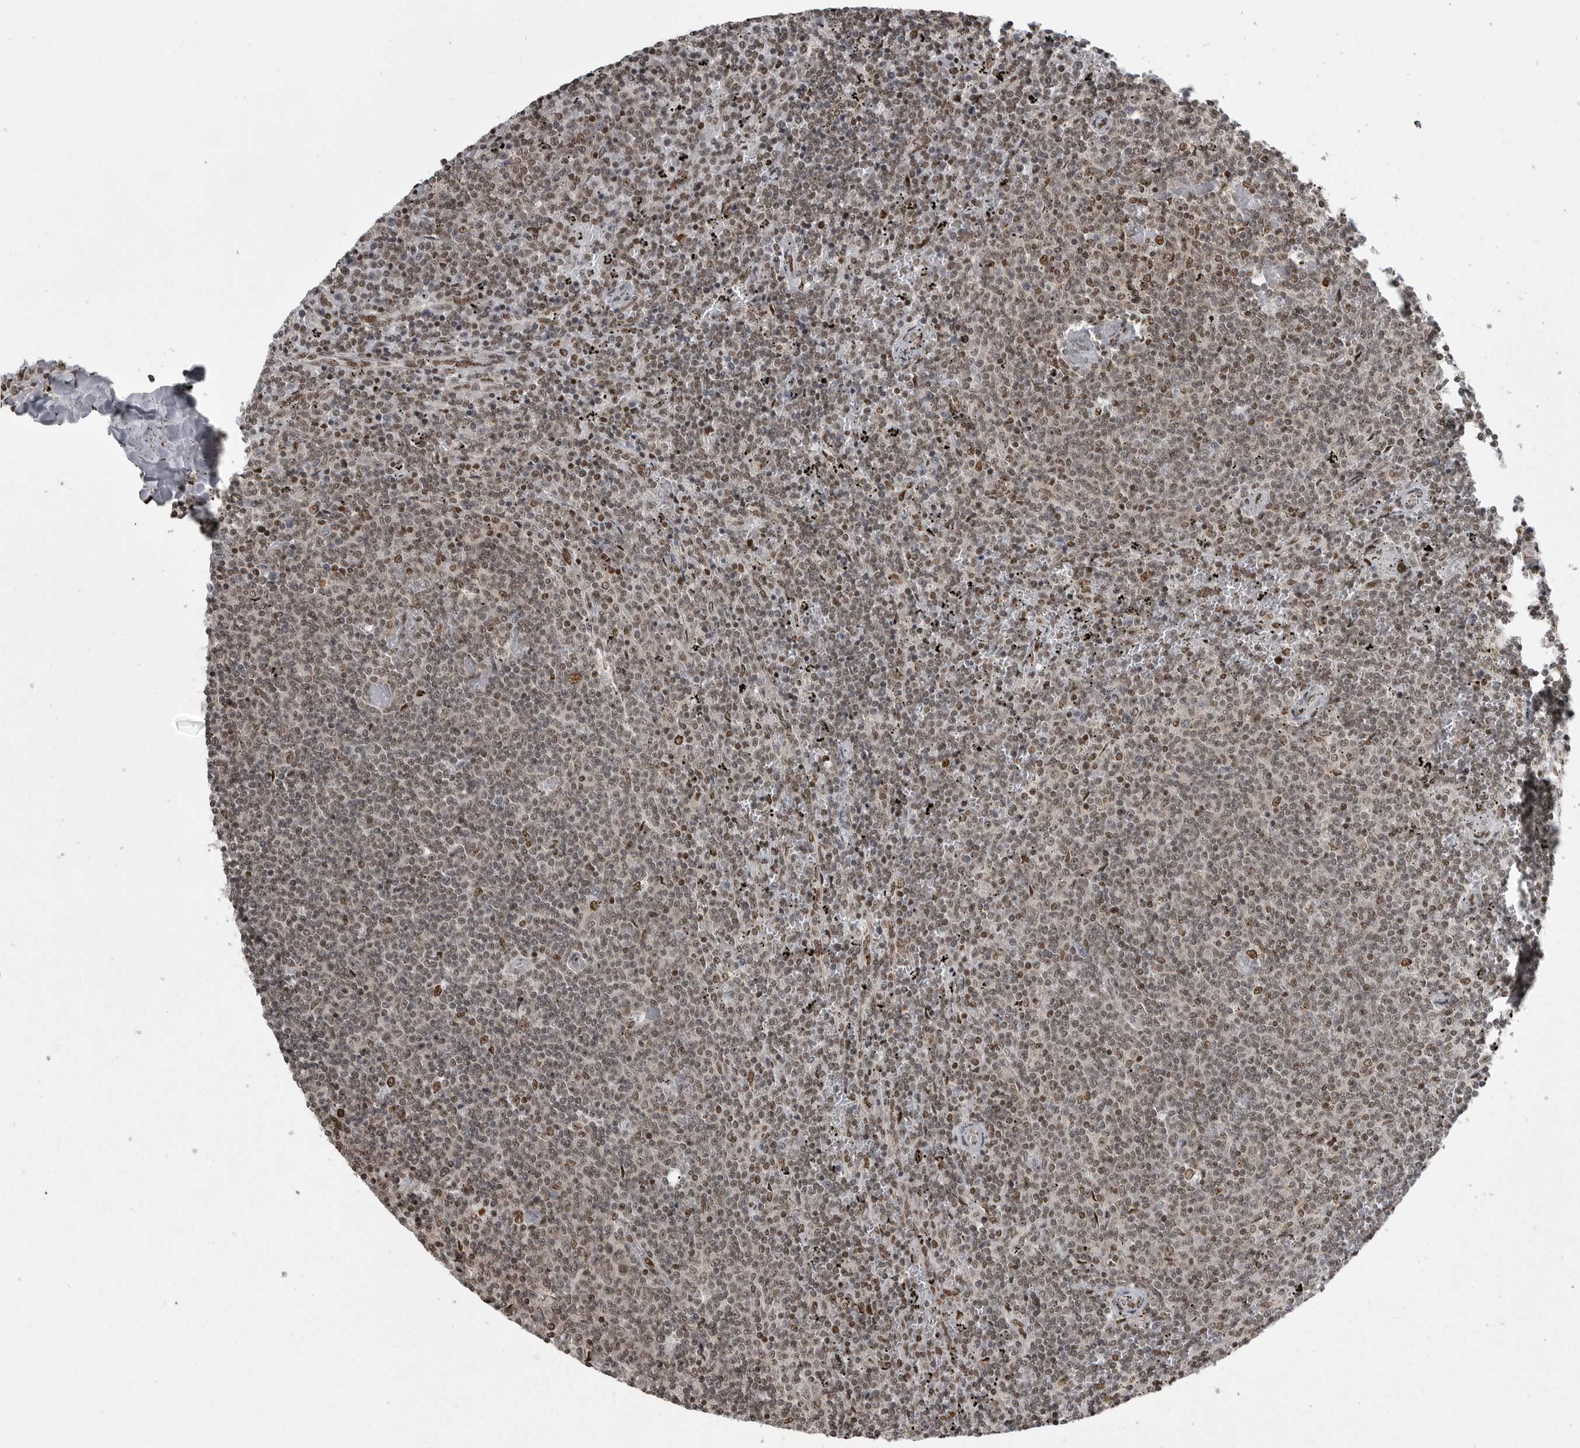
{"staining": {"intensity": "moderate", "quantity": "25%-75%", "location": "nuclear"}, "tissue": "lymphoma", "cell_type": "Tumor cells", "image_type": "cancer", "snomed": [{"axis": "morphology", "description": "Malignant lymphoma, non-Hodgkin's type, Low grade"}, {"axis": "topography", "description": "Spleen"}], "caption": "Brown immunohistochemical staining in lymphoma reveals moderate nuclear staining in about 25%-75% of tumor cells.", "gene": "YAF2", "patient": {"sex": "female", "age": 50}}